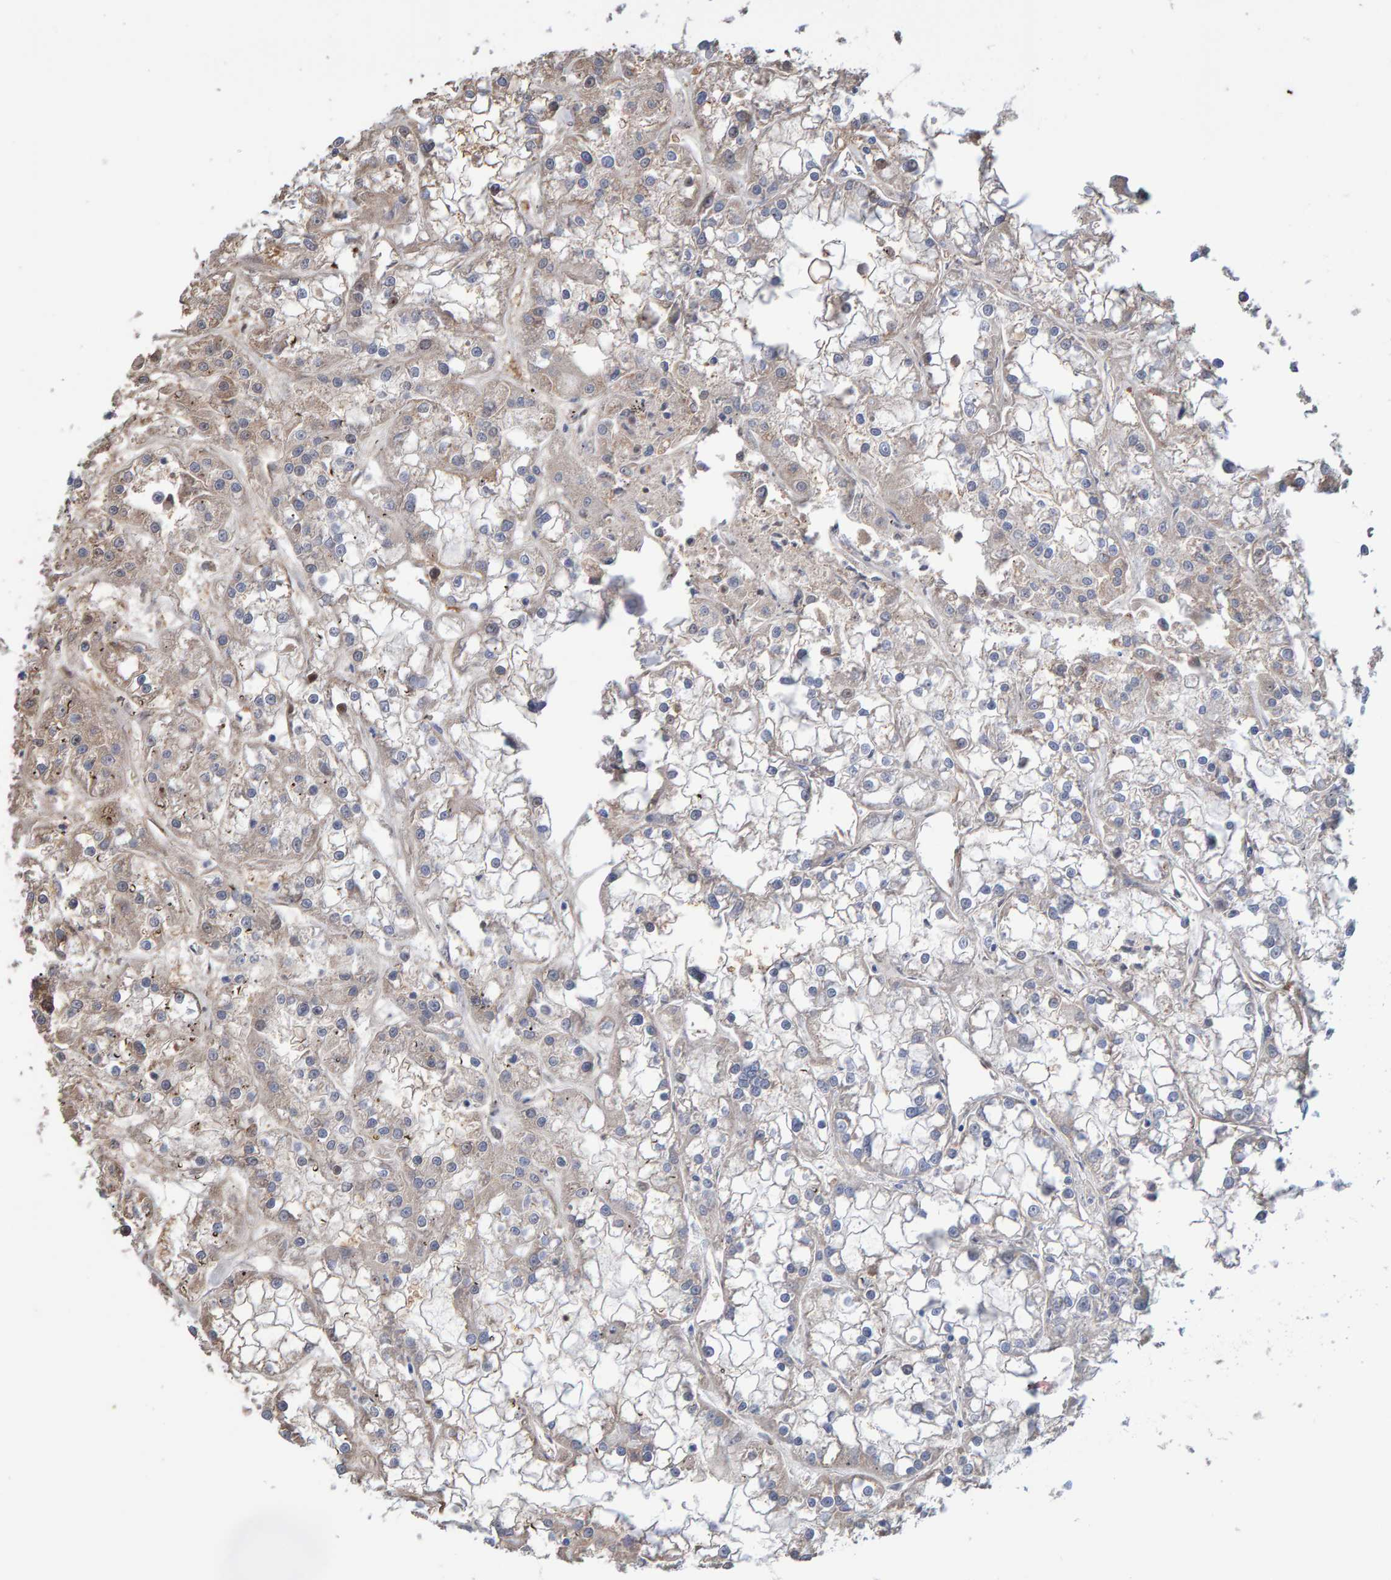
{"staining": {"intensity": "weak", "quantity": ">75%", "location": "cytoplasmic/membranous"}, "tissue": "renal cancer", "cell_type": "Tumor cells", "image_type": "cancer", "snomed": [{"axis": "morphology", "description": "Adenocarcinoma, NOS"}, {"axis": "topography", "description": "Kidney"}], "caption": "This histopathology image reveals adenocarcinoma (renal) stained with immunohistochemistry (IHC) to label a protein in brown. The cytoplasmic/membranous of tumor cells show weak positivity for the protein. Nuclei are counter-stained blue.", "gene": "VPS9D1", "patient": {"sex": "female", "age": 52}}